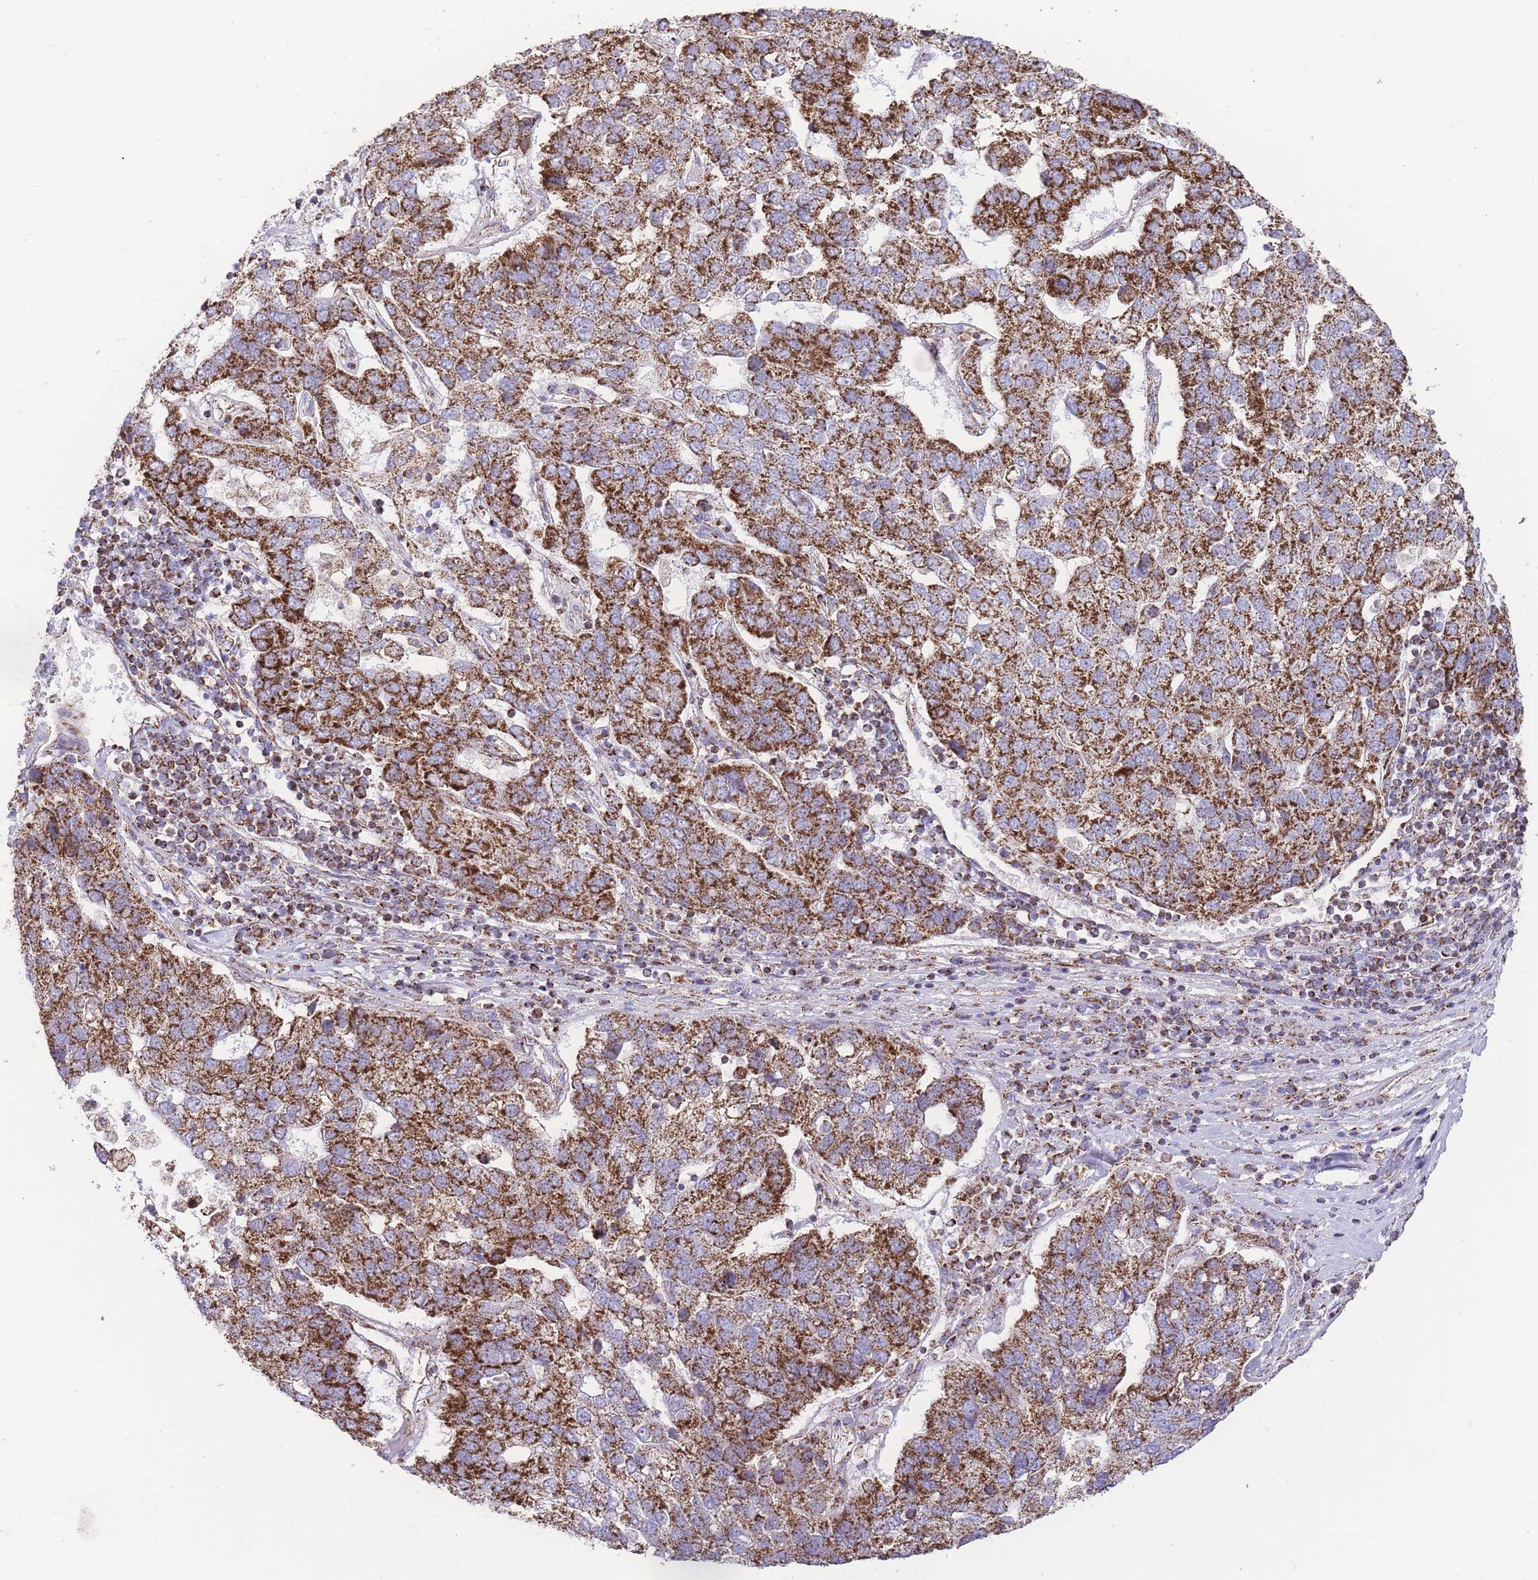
{"staining": {"intensity": "strong", "quantity": ">75%", "location": "cytoplasmic/membranous"}, "tissue": "pancreatic cancer", "cell_type": "Tumor cells", "image_type": "cancer", "snomed": [{"axis": "morphology", "description": "Adenocarcinoma, NOS"}, {"axis": "topography", "description": "Pancreas"}], "caption": "Human pancreatic cancer (adenocarcinoma) stained for a protein (brown) exhibits strong cytoplasmic/membranous positive positivity in about >75% of tumor cells.", "gene": "GSTM1", "patient": {"sex": "female", "age": 61}}